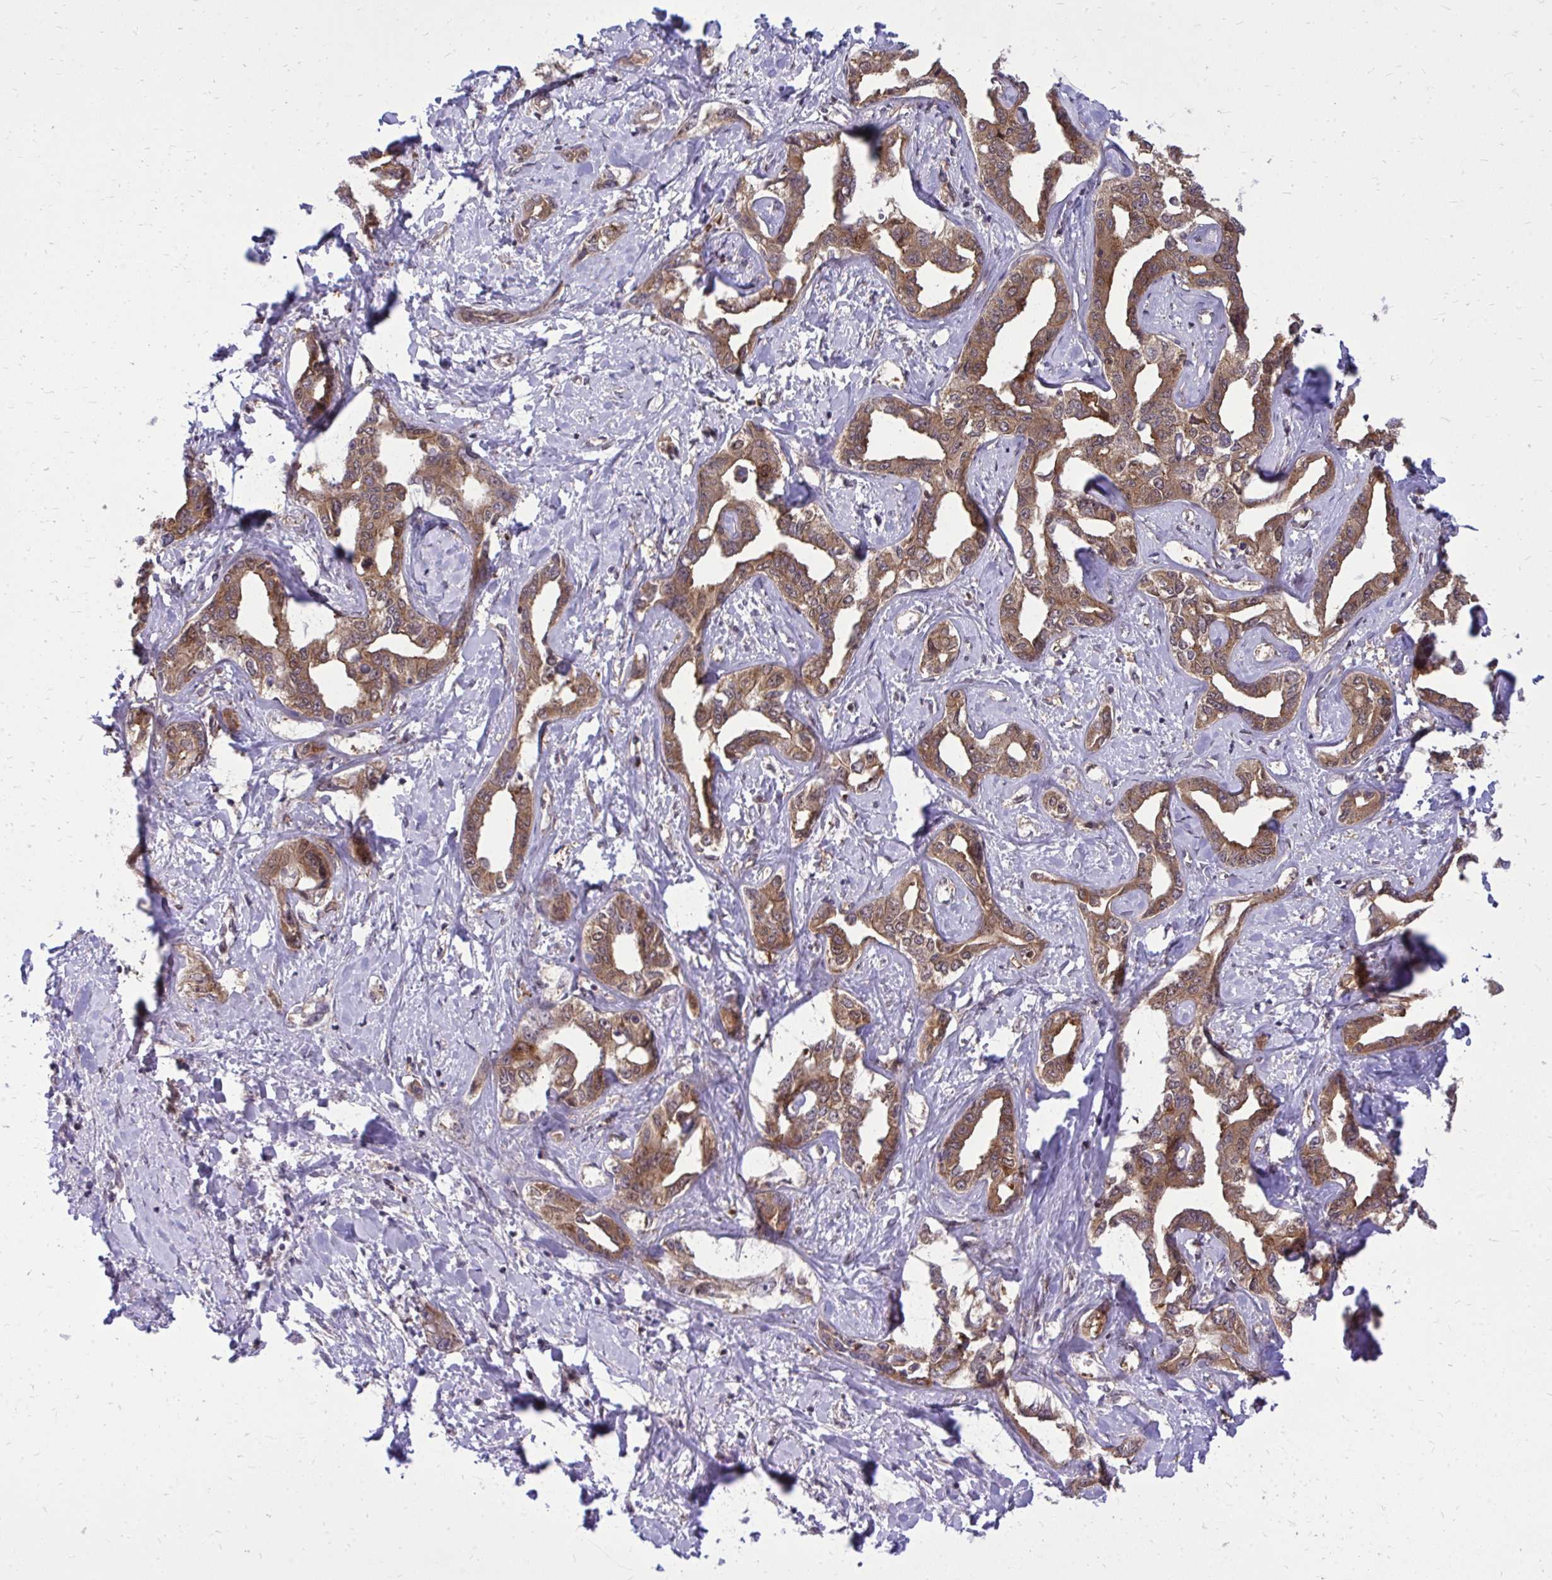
{"staining": {"intensity": "moderate", "quantity": ">75%", "location": "cytoplasmic/membranous"}, "tissue": "liver cancer", "cell_type": "Tumor cells", "image_type": "cancer", "snomed": [{"axis": "morphology", "description": "Cholangiocarcinoma"}, {"axis": "topography", "description": "Liver"}], "caption": "Protein analysis of liver cholangiocarcinoma tissue demonstrates moderate cytoplasmic/membranous positivity in about >75% of tumor cells. (brown staining indicates protein expression, while blue staining denotes nuclei).", "gene": "PPP5C", "patient": {"sex": "male", "age": 59}}